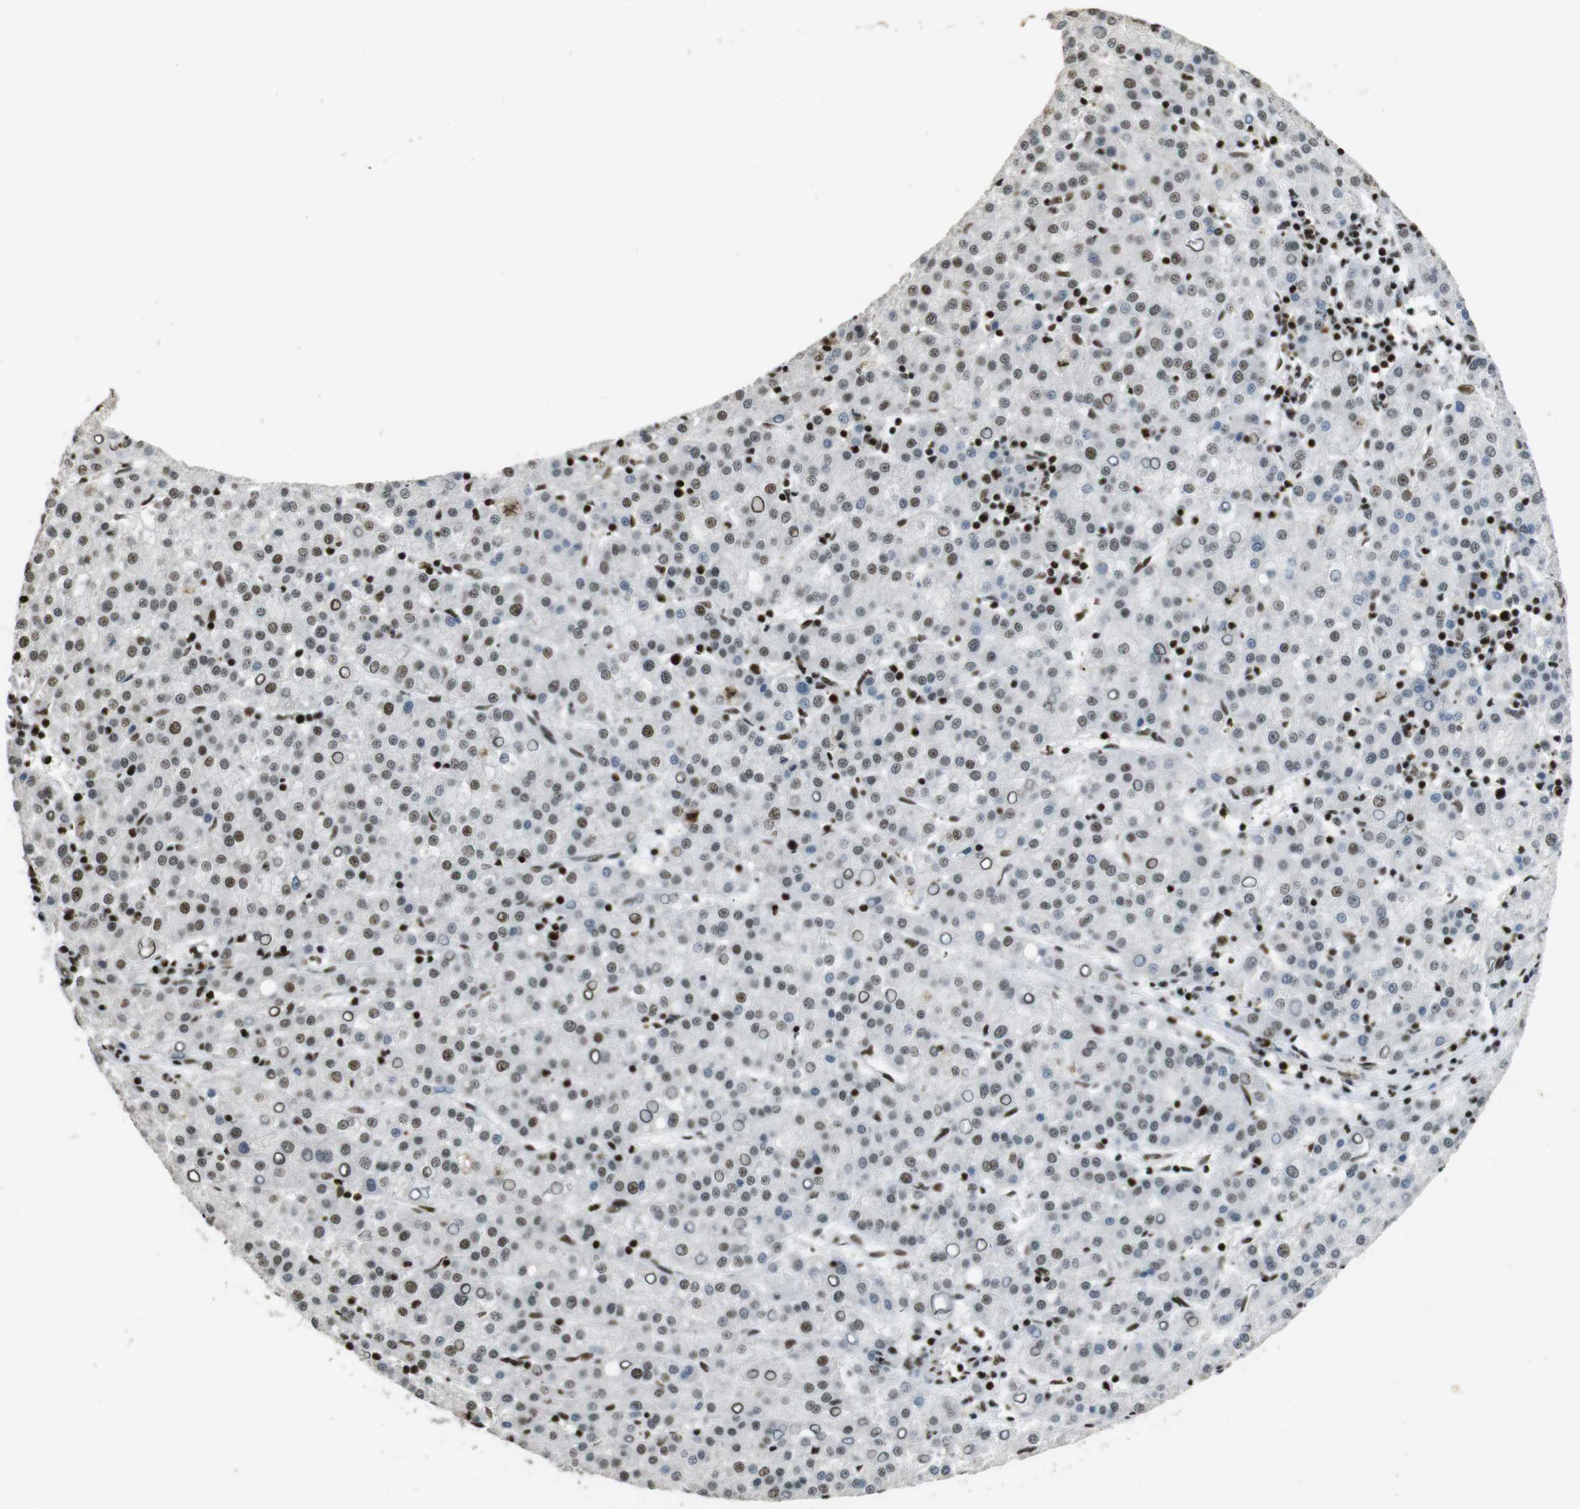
{"staining": {"intensity": "weak", "quantity": "25%-75%", "location": "nuclear"}, "tissue": "liver cancer", "cell_type": "Tumor cells", "image_type": "cancer", "snomed": [{"axis": "morphology", "description": "Carcinoma, Hepatocellular, NOS"}, {"axis": "topography", "description": "Liver"}], "caption": "Immunohistochemical staining of human liver cancer demonstrates weak nuclear protein expression in about 25%-75% of tumor cells. The protein is stained brown, and the nuclei are stained in blue (DAB IHC with brightfield microscopy, high magnification).", "gene": "CSNK2B", "patient": {"sex": "female", "age": 58}}